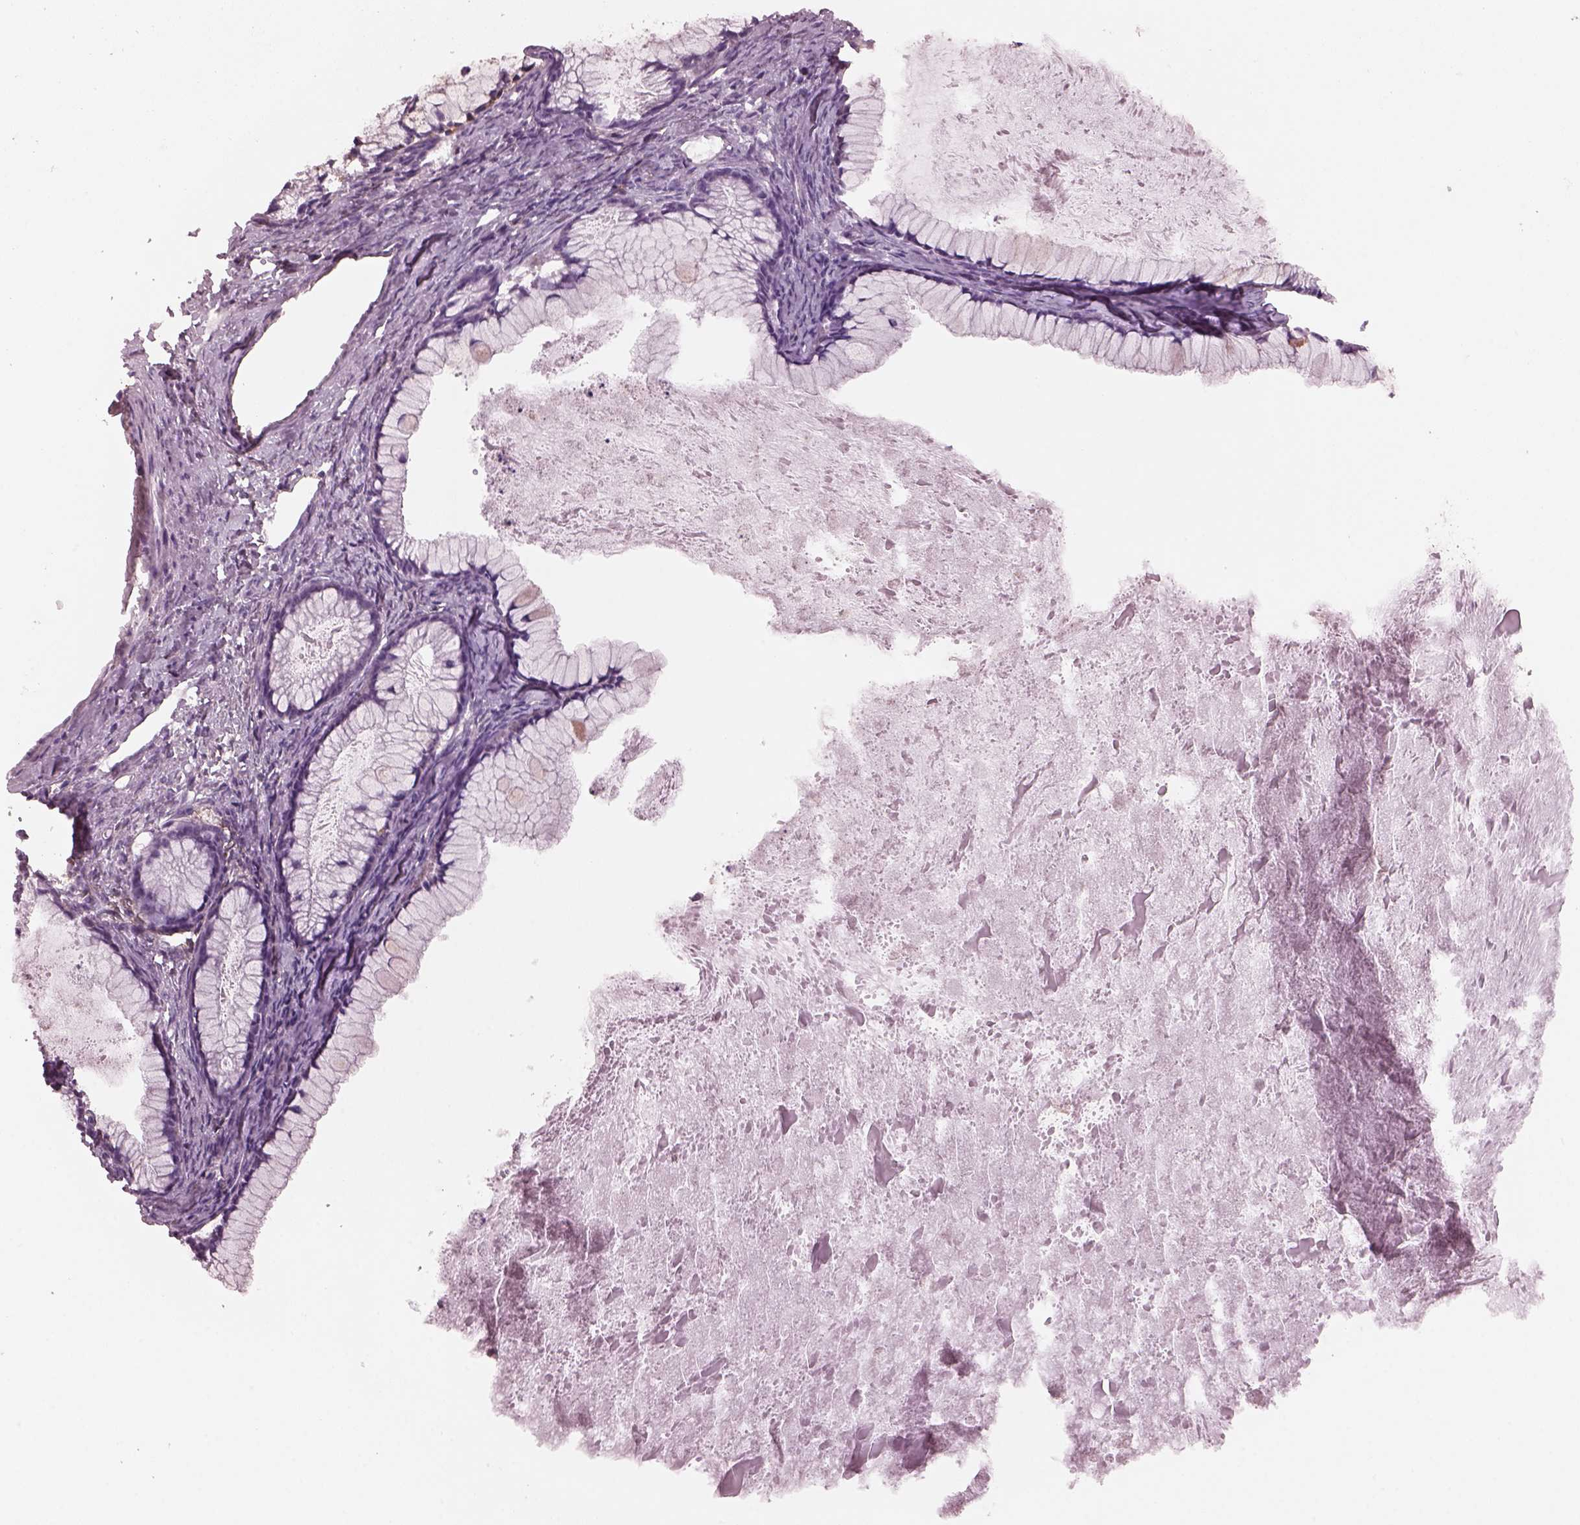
{"staining": {"intensity": "negative", "quantity": "none", "location": "none"}, "tissue": "ovarian cancer", "cell_type": "Tumor cells", "image_type": "cancer", "snomed": [{"axis": "morphology", "description": "Cystadenocarcinoma, mucinous, NOS"}, {"axis": "topography", "description": "Ovary"}], "caption": "This is an IHC photomicrograph of mucinous cystadenocarcinoma (ovarian). There is no positivity in tumor cells.", "gene": "SRI", "patient": {"sex": "female", "age": 41}}